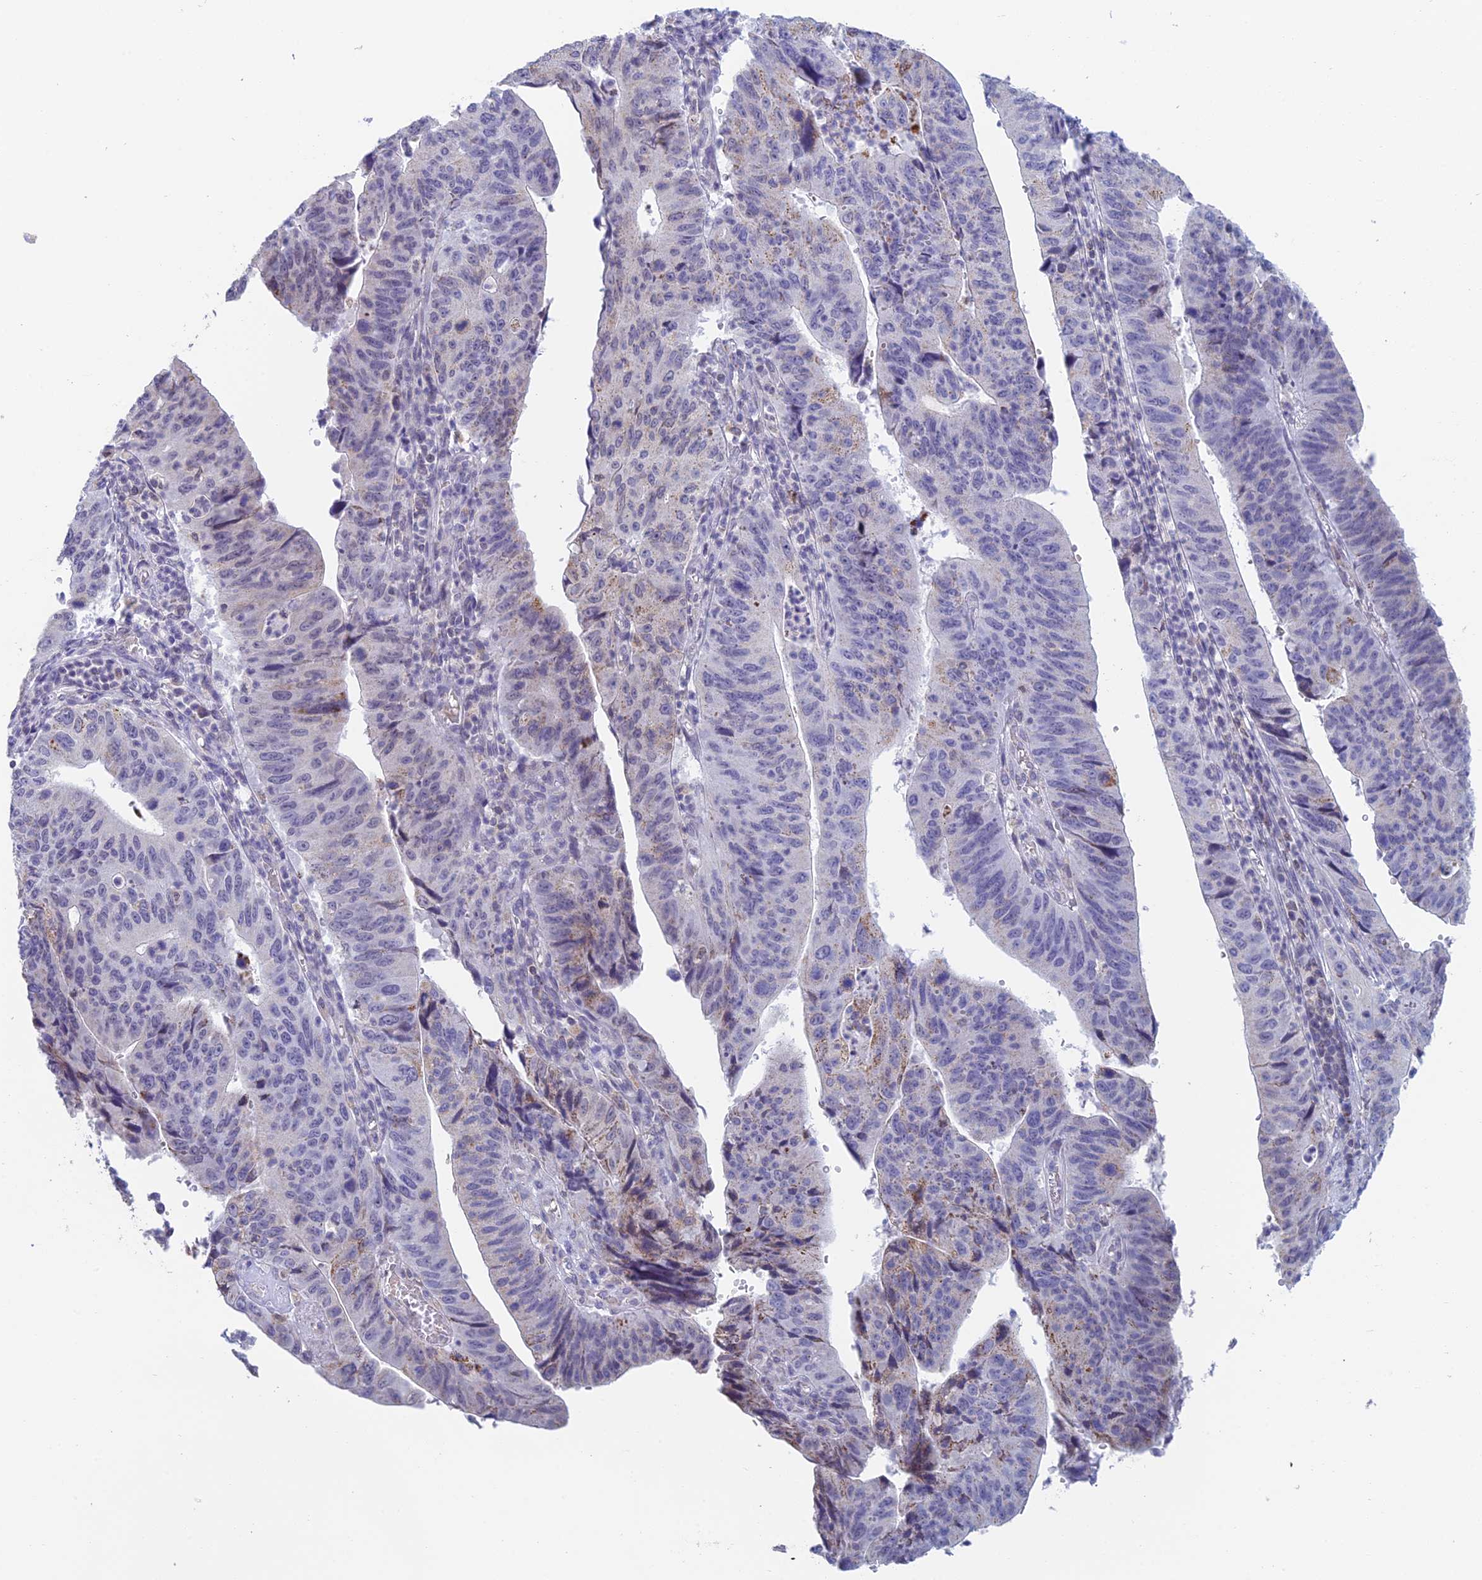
{"staining": {"intensity": "weak", "quantity": "<25%", "location": "cytoplasmic/membranous"}, "tissue": "stomach cancer", "cell_type": "Tumor cells", "image_type": "cancer", "snomed": [{"axis": "morphology", "description": "Adenocarcinoma, NOS"}, {"axis": "topography", "description": "Stomach"}], "caption": "Immunohistochemical staining of human stomach adenocarcinoma demonstrates no significant expression in tumor cells.", "gene": "REXO5", "patient": {"sex": "male", "age": 59}}